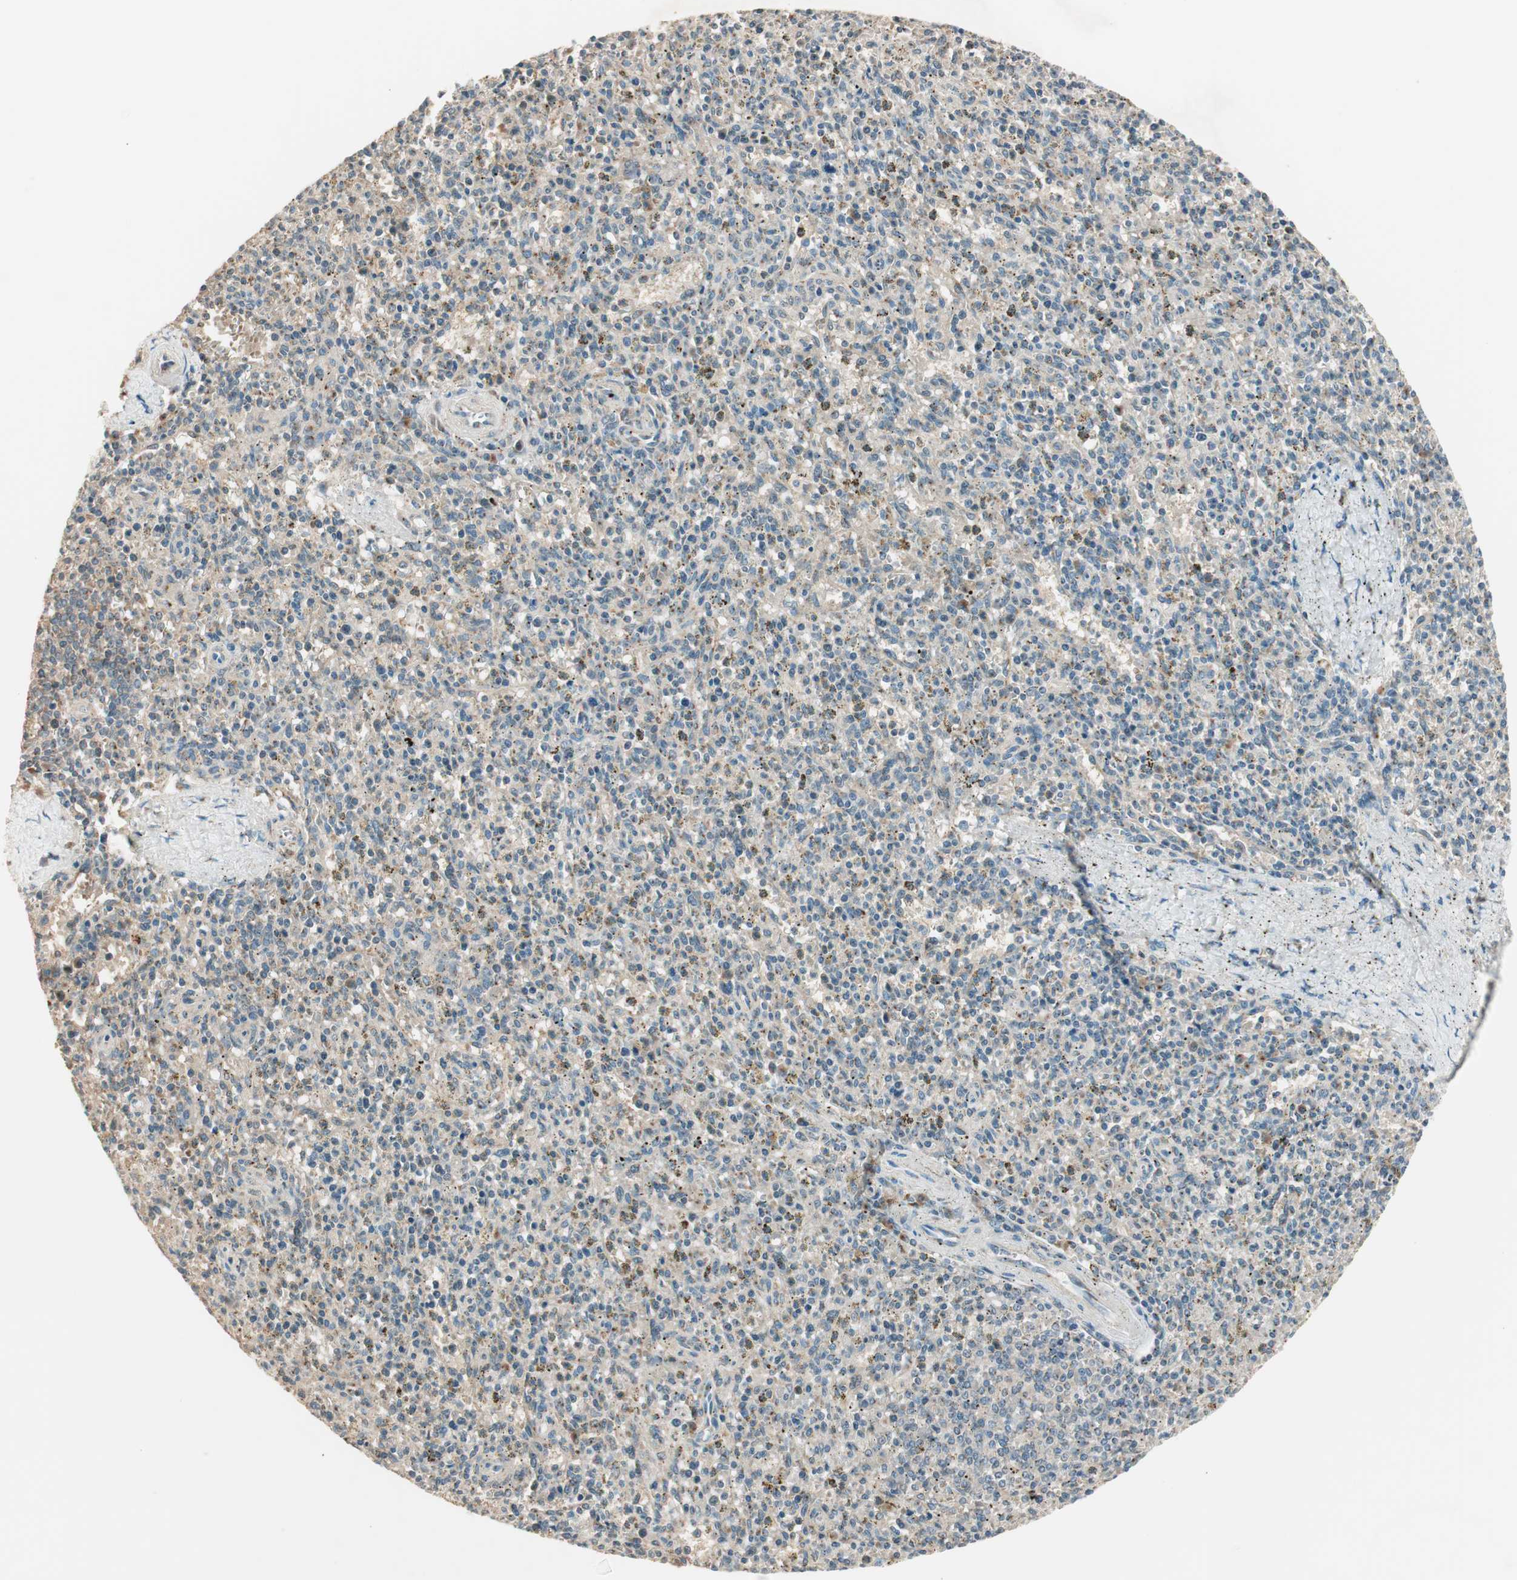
{"staining": {"intensity": "moderate", "quantity": "<25%", "location": "cytoplasmic/membranous"}, "tissue": "spleen", "cell_type": "Cells in red pulp", "image_type": "normal", "snomed": [{"axis": "morphology", "description": "Normal tissue, NOS"}, {"axis": "topography", "description": "Spleen"}], "caption": "Immunohistochemistry (IHC) of normal human spleen reveals low levels of moderate cytoplasmic/membranous expression in about <25% of cells in red pulp.", "gene": "SEC16A", "patient": {"sex": "male", "age": 72}}